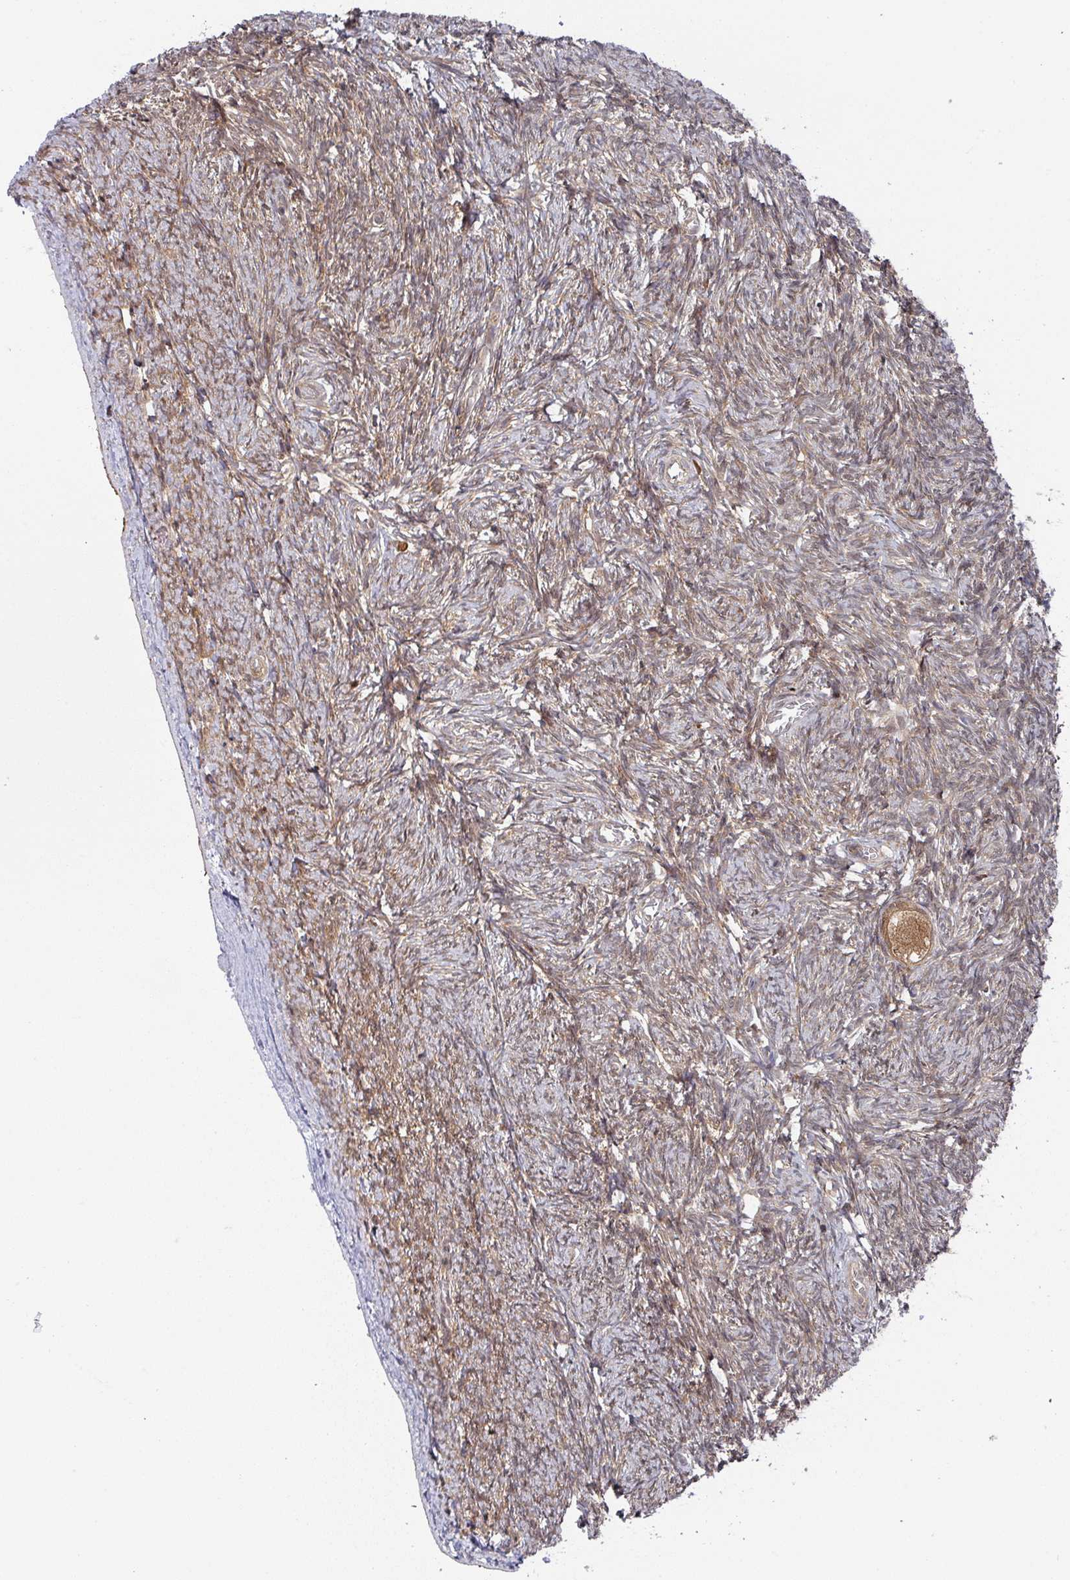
{"staining": {"intensity": "moderate", "quantity": ">75%", "location": "cytoplasmic/membranous"}, "tissue": "ovary", "cell_type": "Follicle cells", "image_type": "normal", "snomed": [{"axis": "morphology", "description": "Normal tissue, NOS"}, {"axis": "topography", "description": "Ovary"}], "caption": "Protein expression analysis of normal ovary demonstrates moderate cytoplasmic/membranous positivity in about >75% of follicle cells.", "gene": "GOLGA7B", "patient": {"sex": "female", "age": 44}}